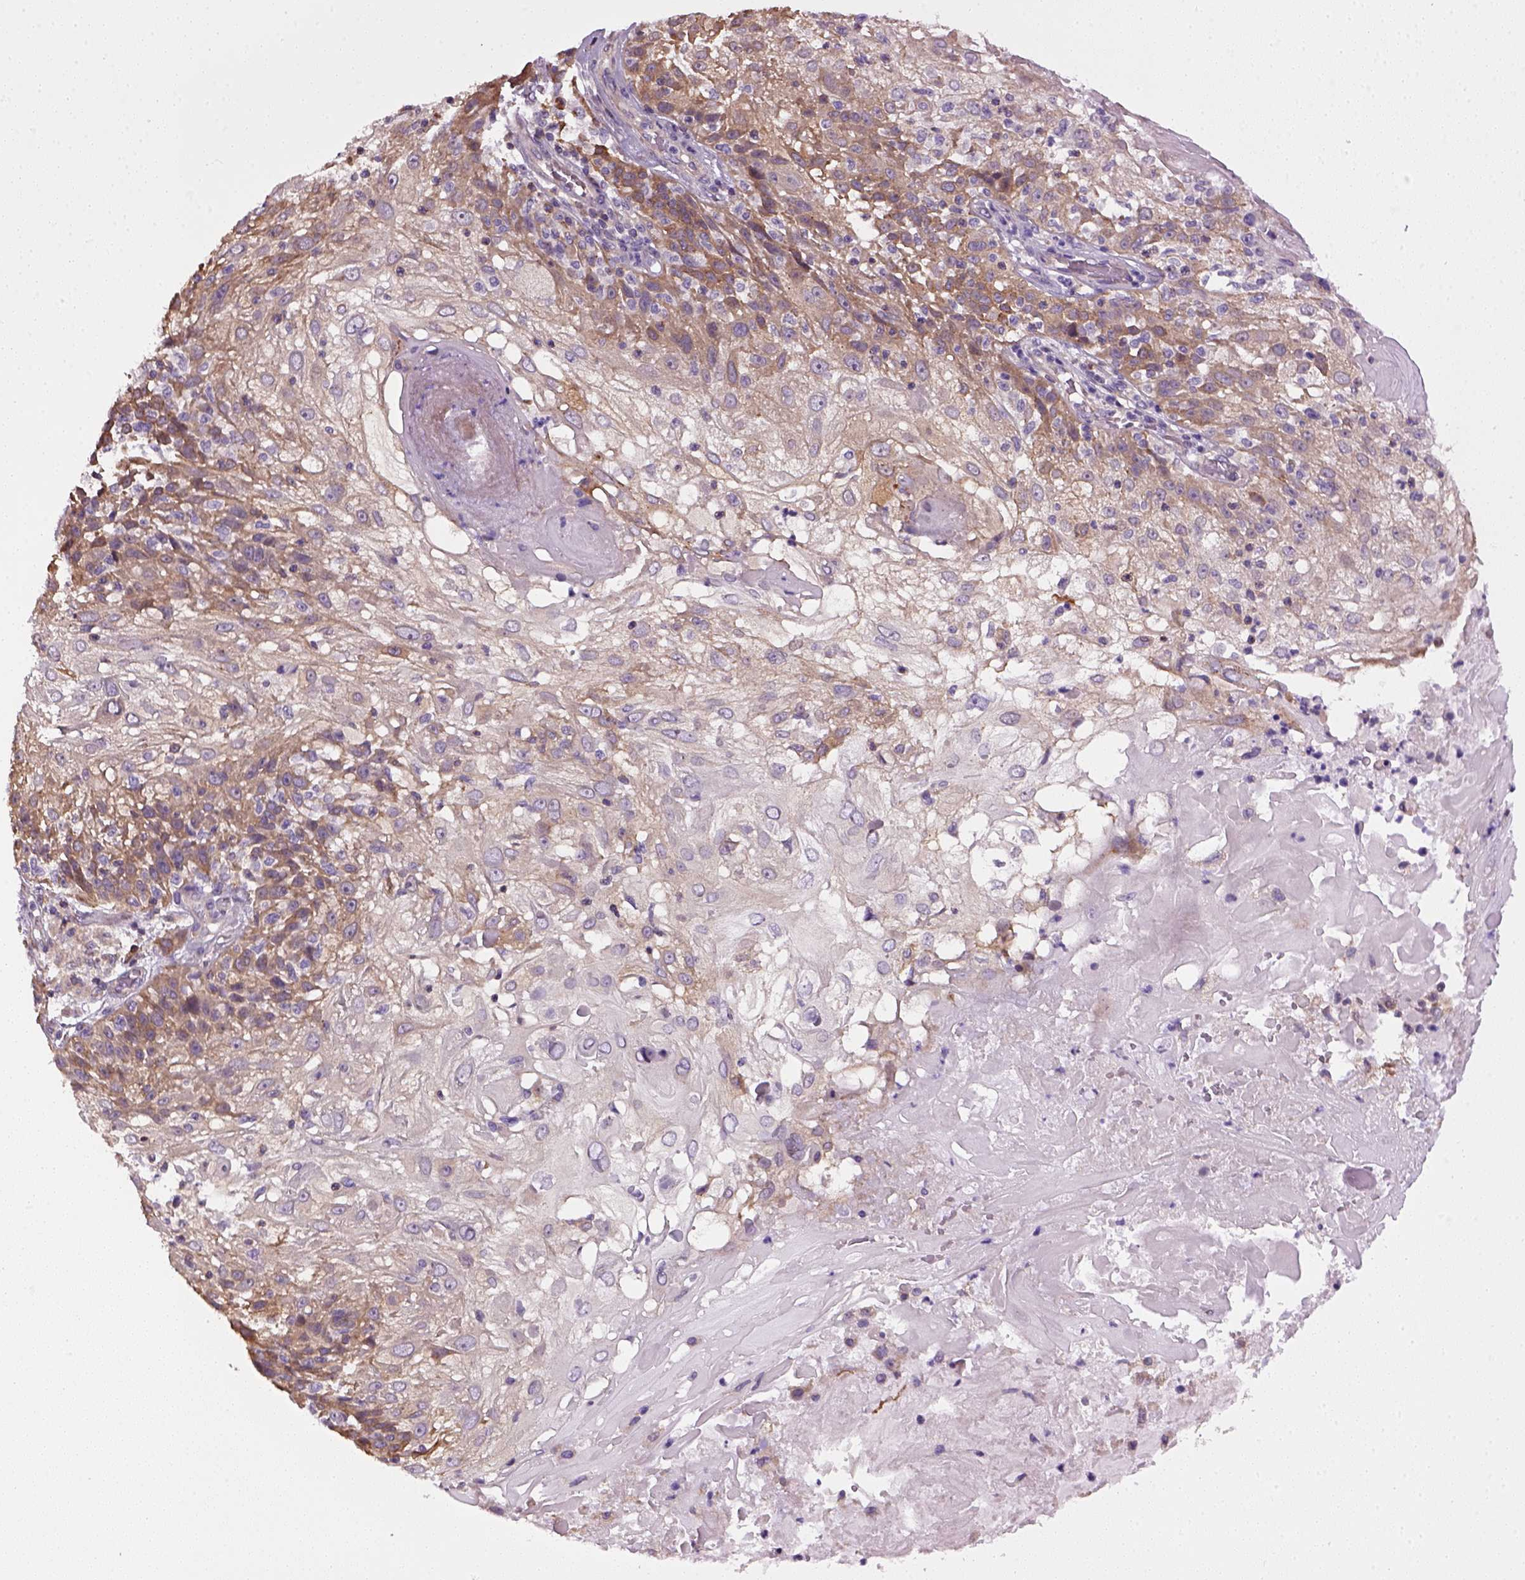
{"staining": {"intensity": "moderate", "quantity": "25%-75%", "location": "cytoplasmic/membranous"}, "tissue": "skin cancer", "cell_type": "Tumor cells", "image_type": "cancer", "snomed": [{"axis": "morphology", "description": "Normal tissue, NOS"}, {"axis": "morphology", "description": "Squamous cell carcinoma, NOS"}, {"axis": "topography", "description": "Skin"}], "caption": "Brown immunohistochemical staining in human squamous cell carcinoma (skin) shows moderate cytoplasmic/membranous positivity in approximately 25%-75% of tumor cells.", "gene": "TPRG1", "patient": {"sex": "female", "age": 83}}